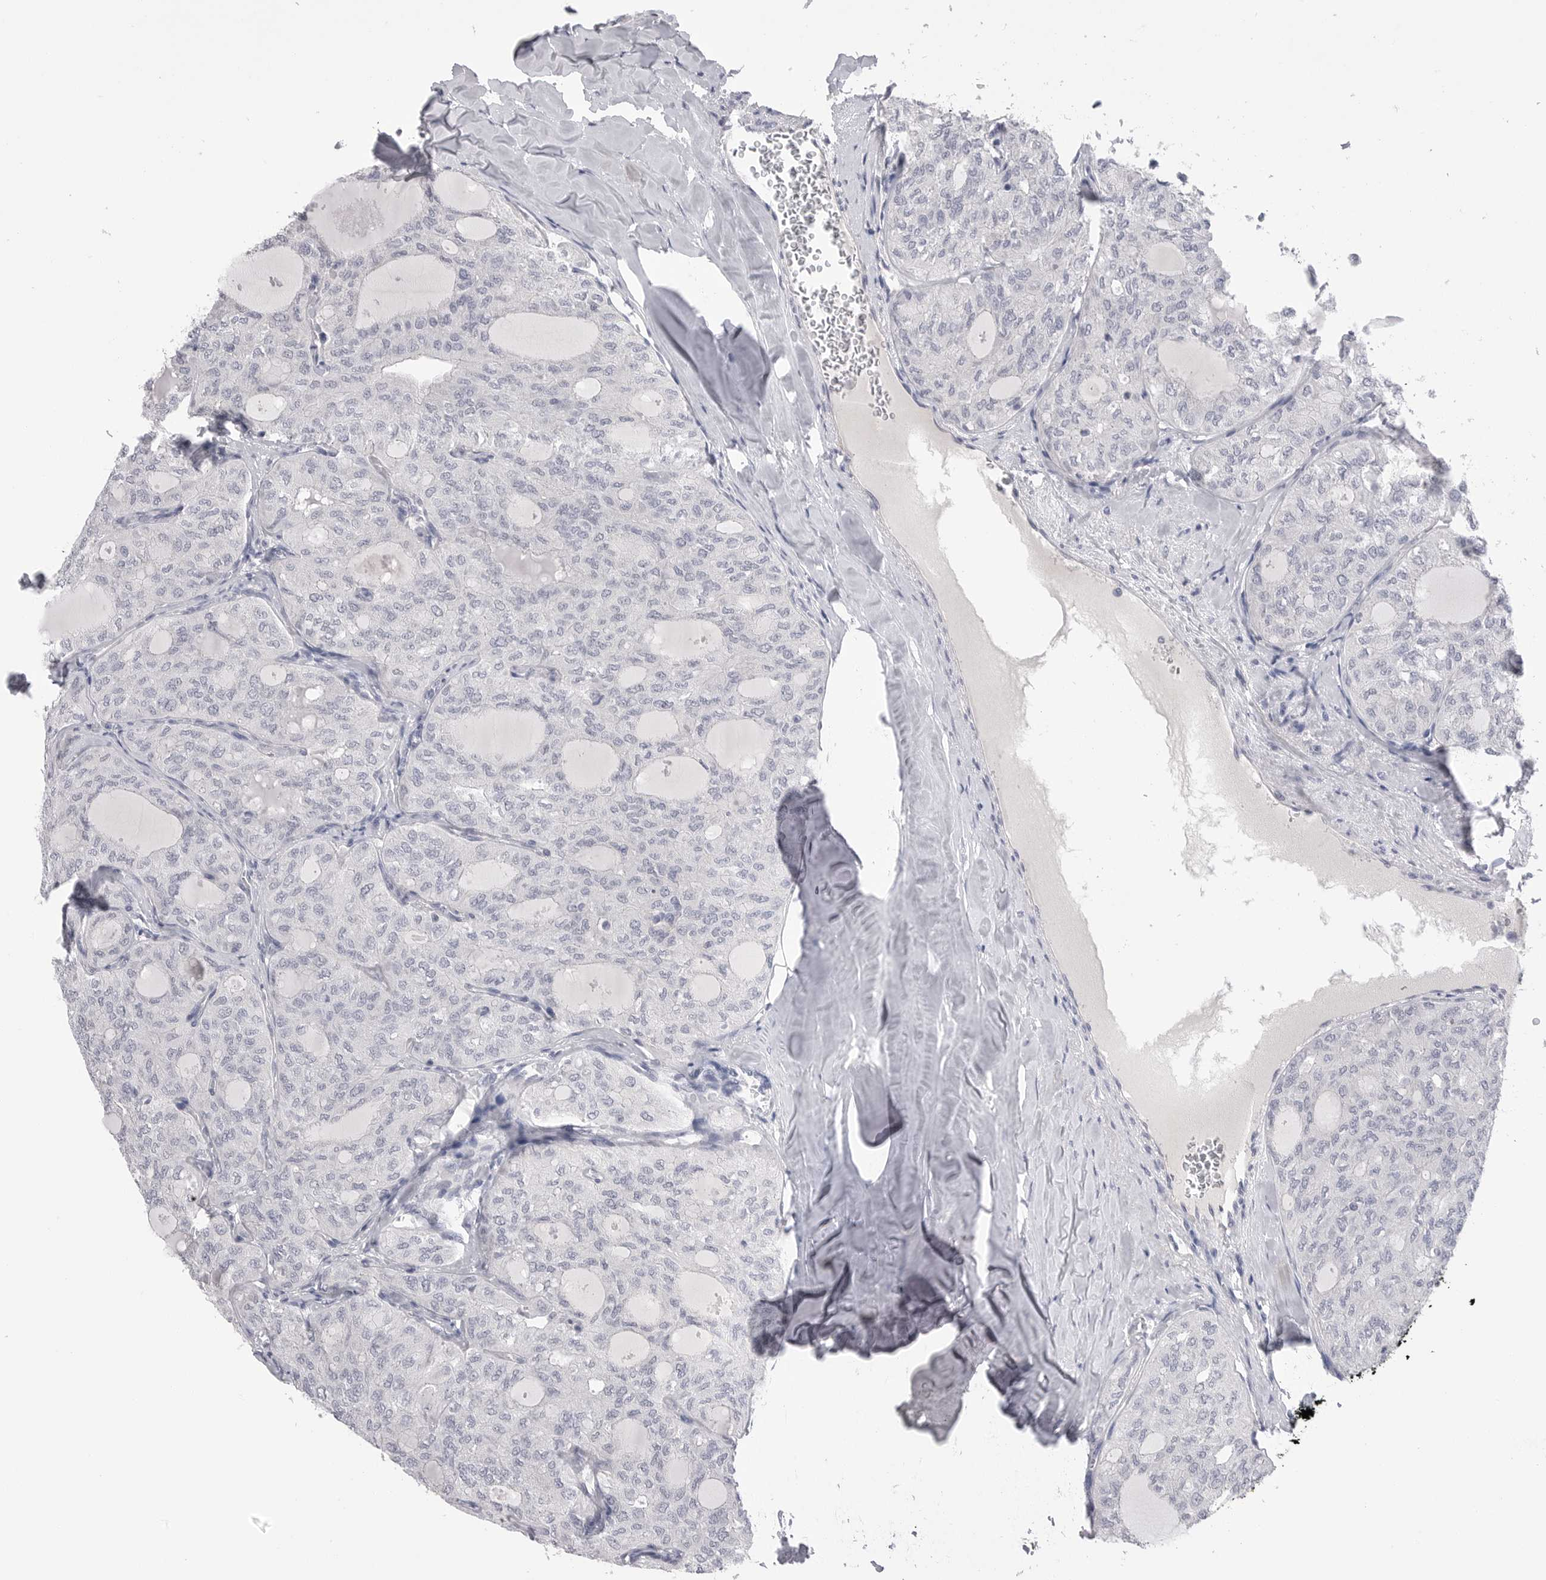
{"staining": {"intensity": "negative", "quantity": "none", "location": "none"}, "tissue": "thyroid cancer", "cell_type": "Tumor cells", "image_type": "cancer", "snomed": [{"axis": "morphology", "description": "Follicular adenoma carcinoma, NOS"}, {"axis": "topography", "description": "Thyroid gland"}], "caption": "A micrograph of thyroid cancer (follicular adenoma carcinoma) stained for a protein demonstrates no brown staining in tumor cells.", "gene": "DLGAP3", "patient": {"sex": "male", "age": 75}}